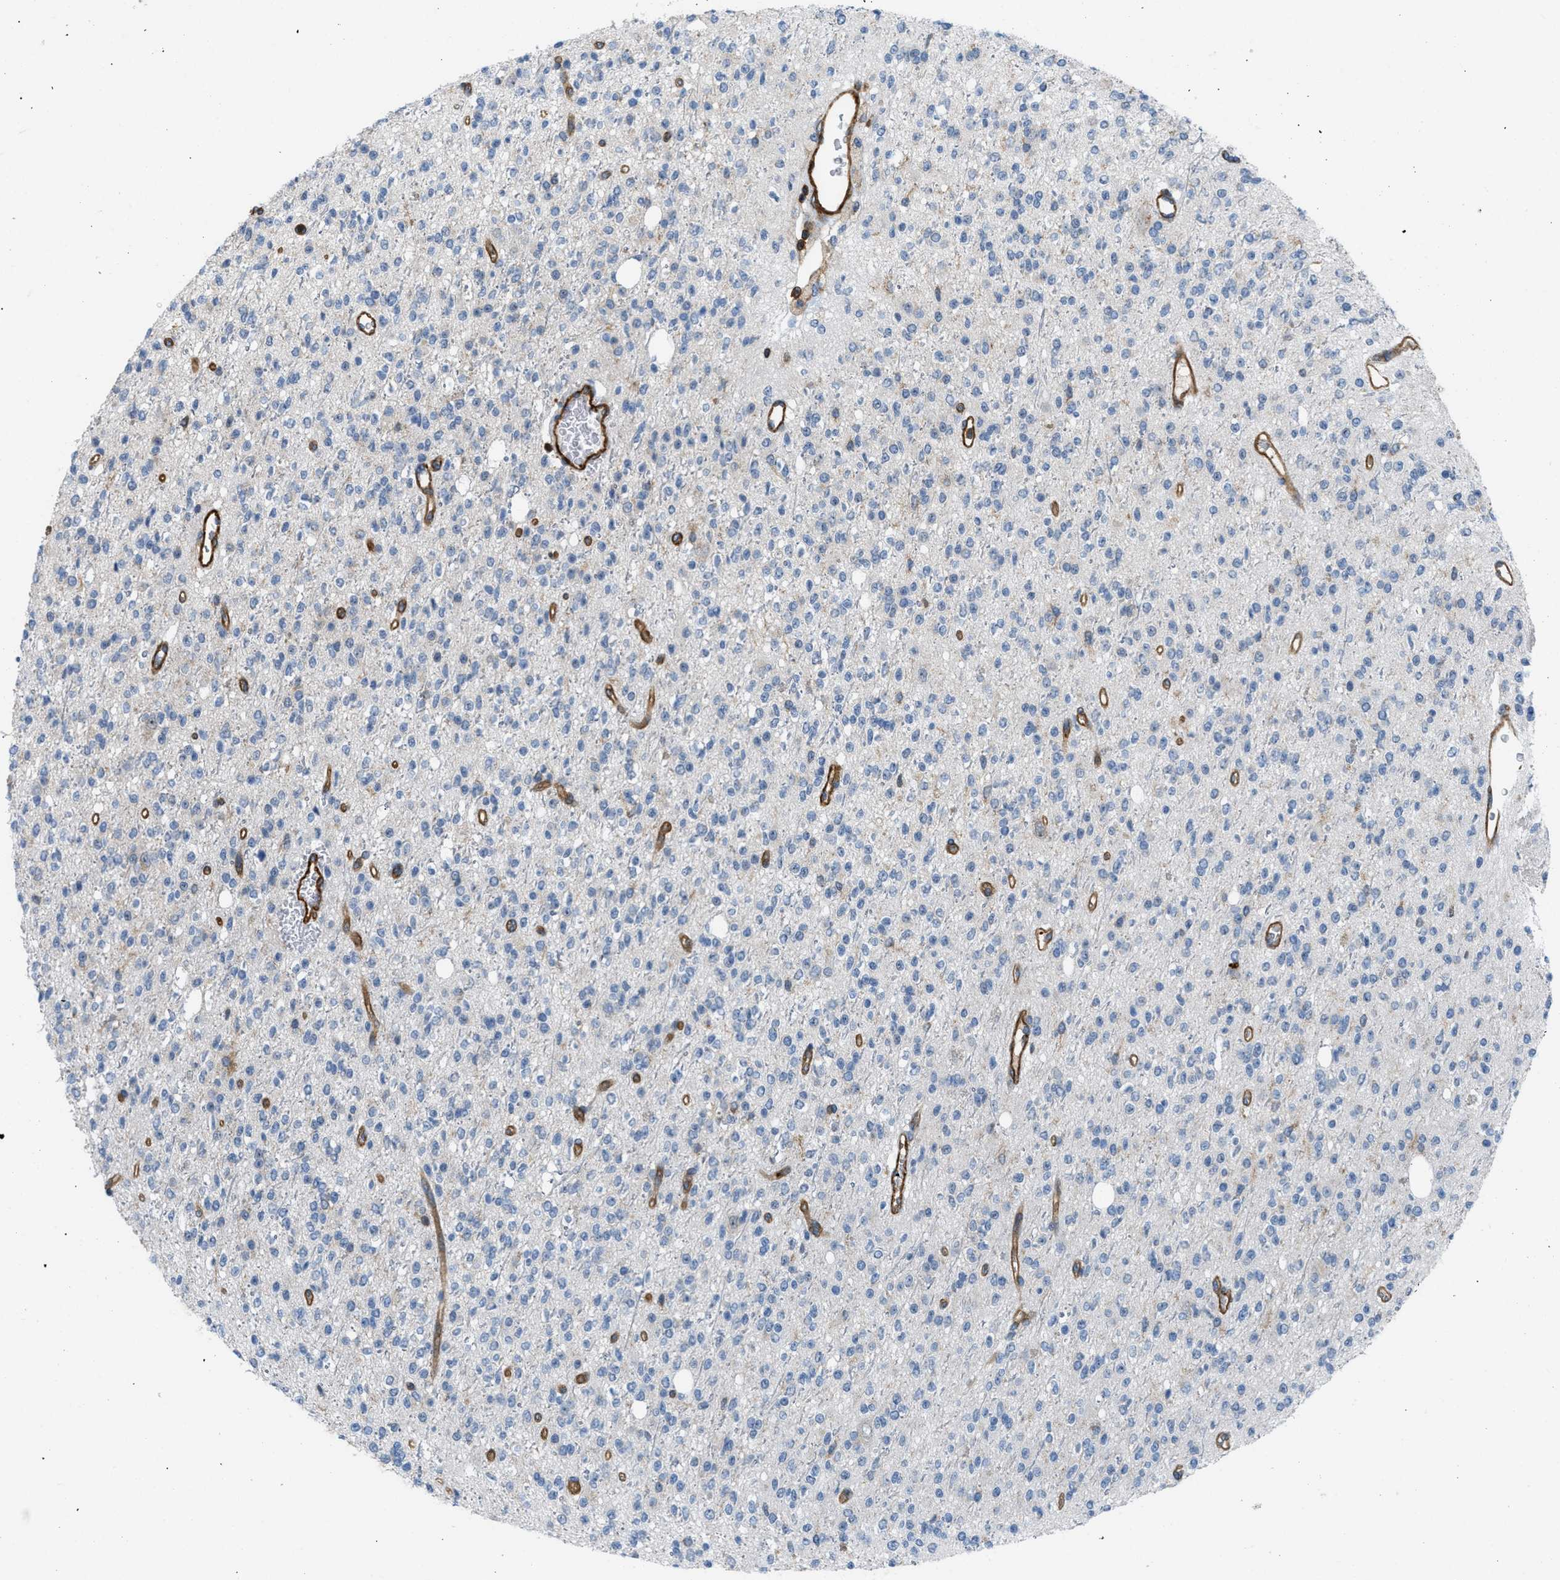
{"staining": {"intensity": "negative", "quantity": "none", "location": "none"}, "tissue": "glioma", "cell_type": "Tumor cells", "image_type": "cancer", "snomed": [{"axis": "morphology", "description": "Glioma, malignant, High grade"}, {"axis": "topography", "description": "Brain"}], "caption": "Tumor cells show no significant protein expression in malignant glioma (high-grade).", "gene": "ATP2A3", "patient": {"sex": "male", "age": 34}}